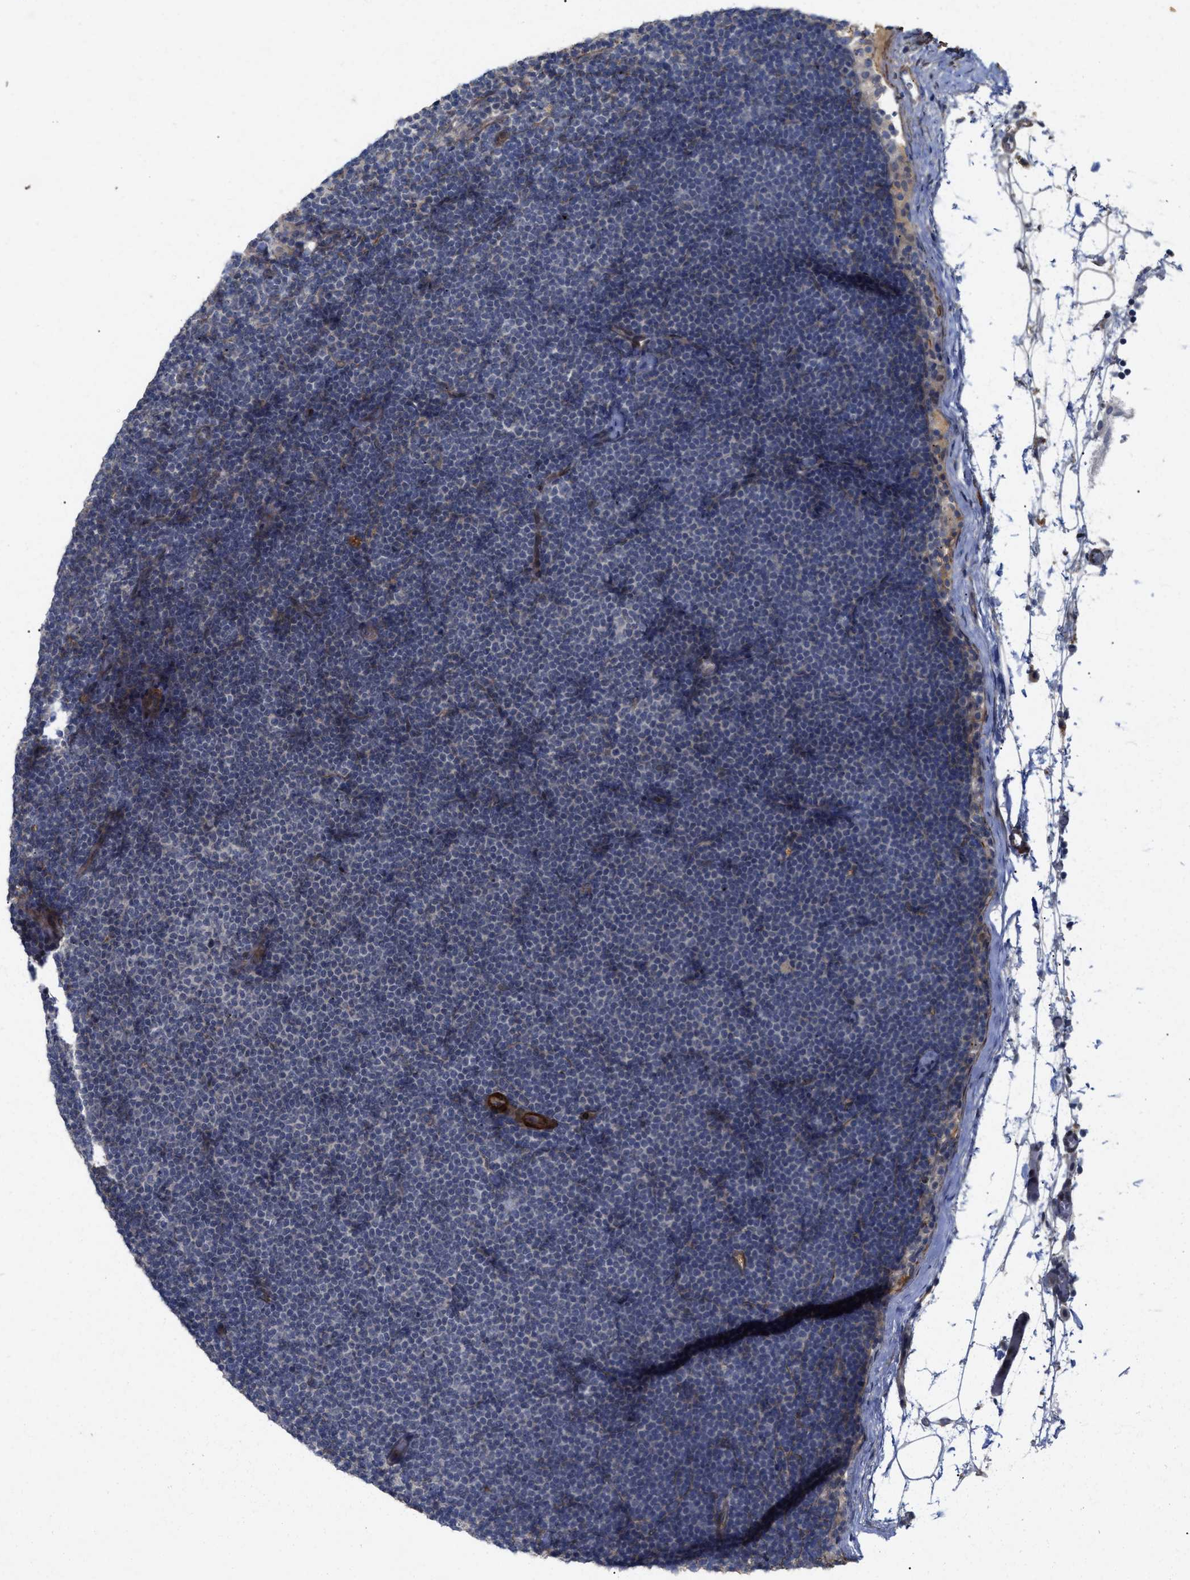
{"staining": {"intensity": "negative", "quantity": "none", "location": "none"}, "tissue": "lymphoma", "cell_type": "Tumor cells", "image_type": "cancer", "snomed": [{"axis": "morphology", "description": "Malignant lymphoma, non-Hodgkin's type, Low grade"}, {"axis": "topography", "description": "Lymph node"}], "caption": "The histopathology image displays no significant positivity in tumor cells of lymphoma.", "gene": "ST6GALNAC6", "patient": {"sex": "female", "age": 53}}